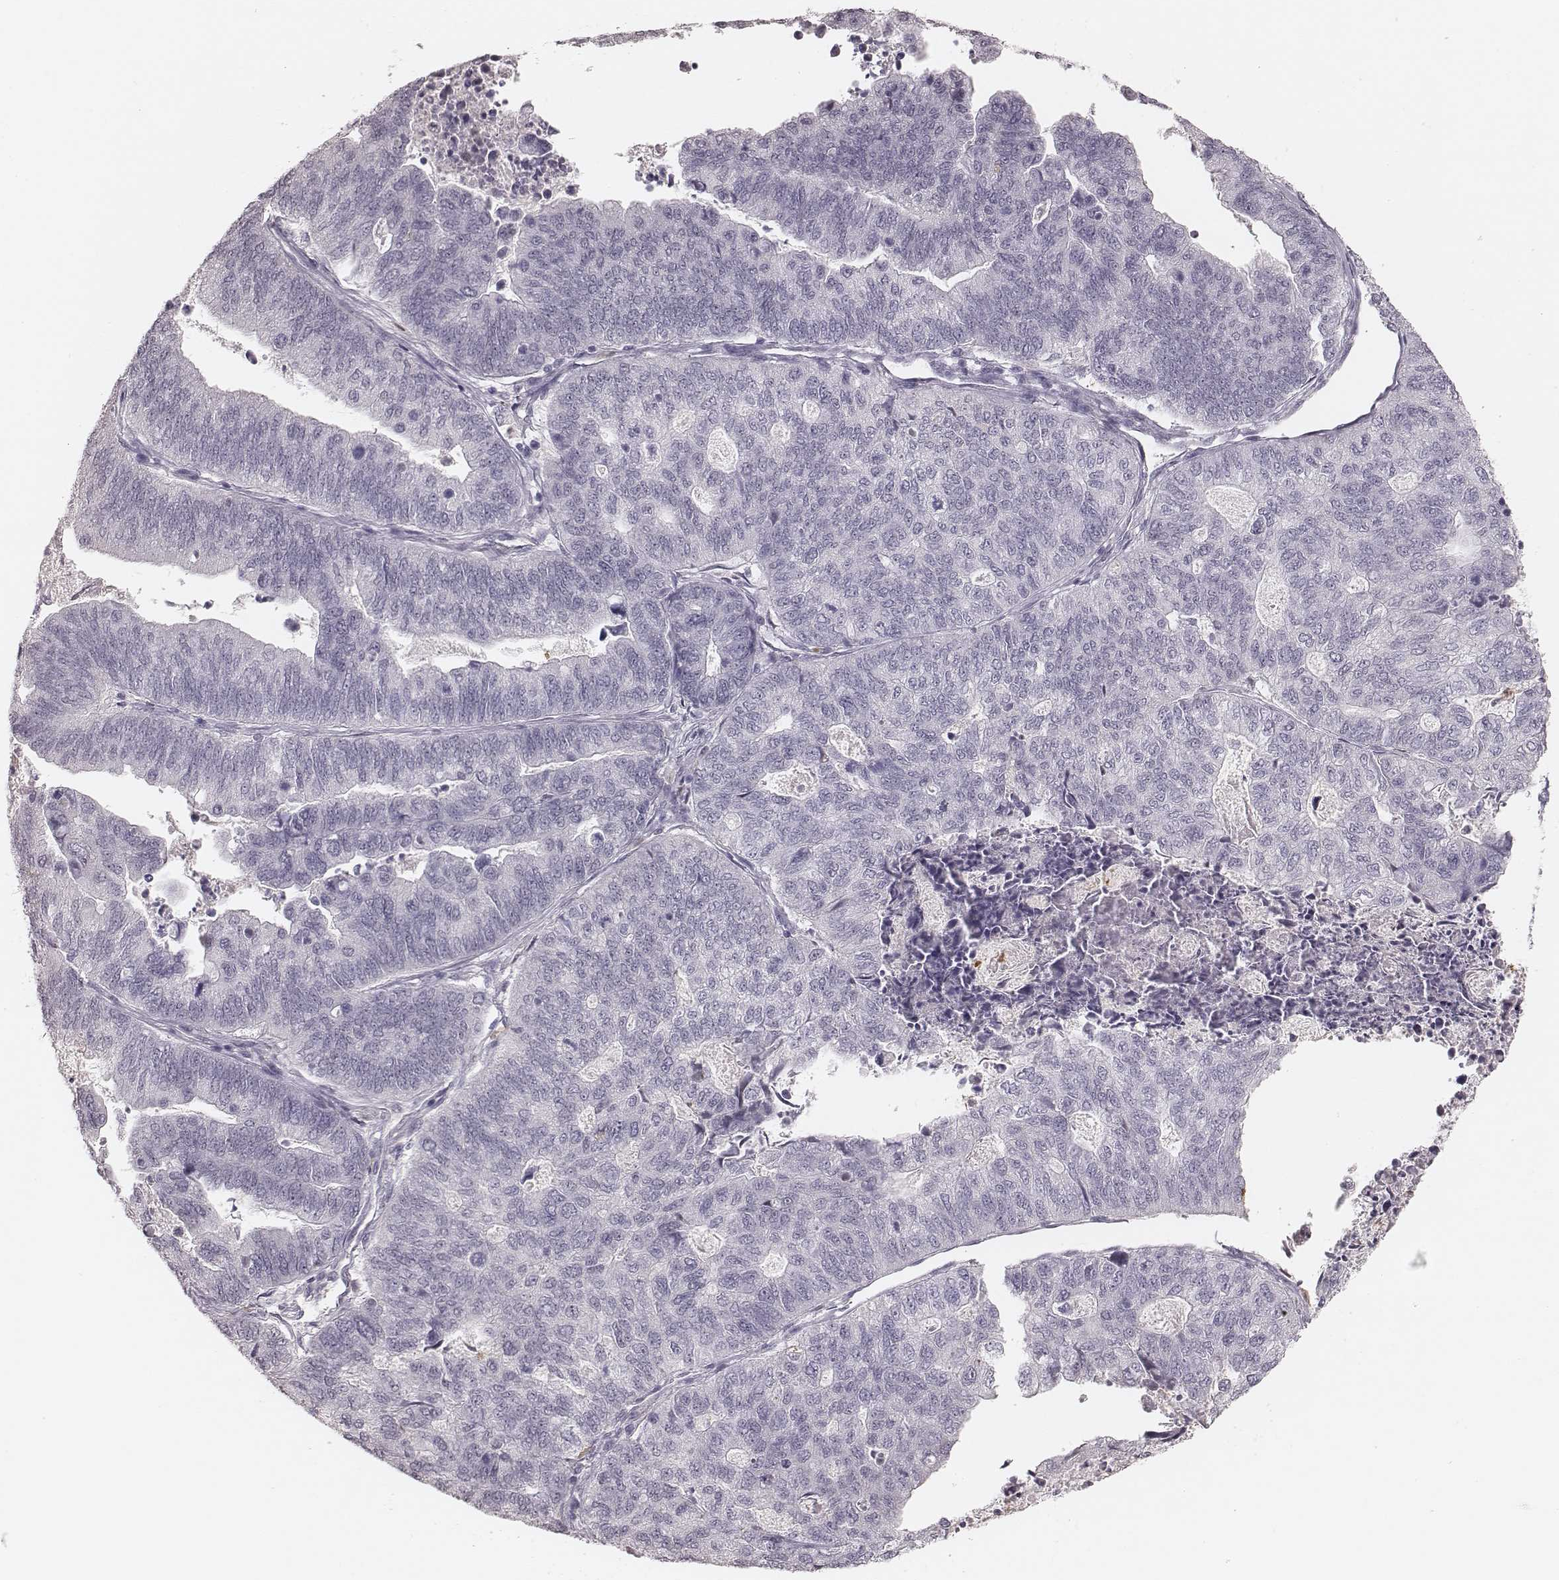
{"staining": {"intensity": "negative", "quantity": "none", "location": "none"}, "tissue": "stomach cancer", "cell_type": "Tumor cells", "image_type": "cancer", "snomed": [{"axis": "morphology", "description": "Adenocarcinoma, NOS"}, {"axis": "topography", "description": "Stomach, upper"}], "caption": "Immunohistochemistry micrograph of human stomach adenocarcinoma stained for a protein (brown), which reveals no expression in tumor cells. (DAB immunohistochemistry (IHC) visualized using brightfield microscopy, high magnification).", "gene": "KITLG", "patient": {"sex": "female", "age": 67}}